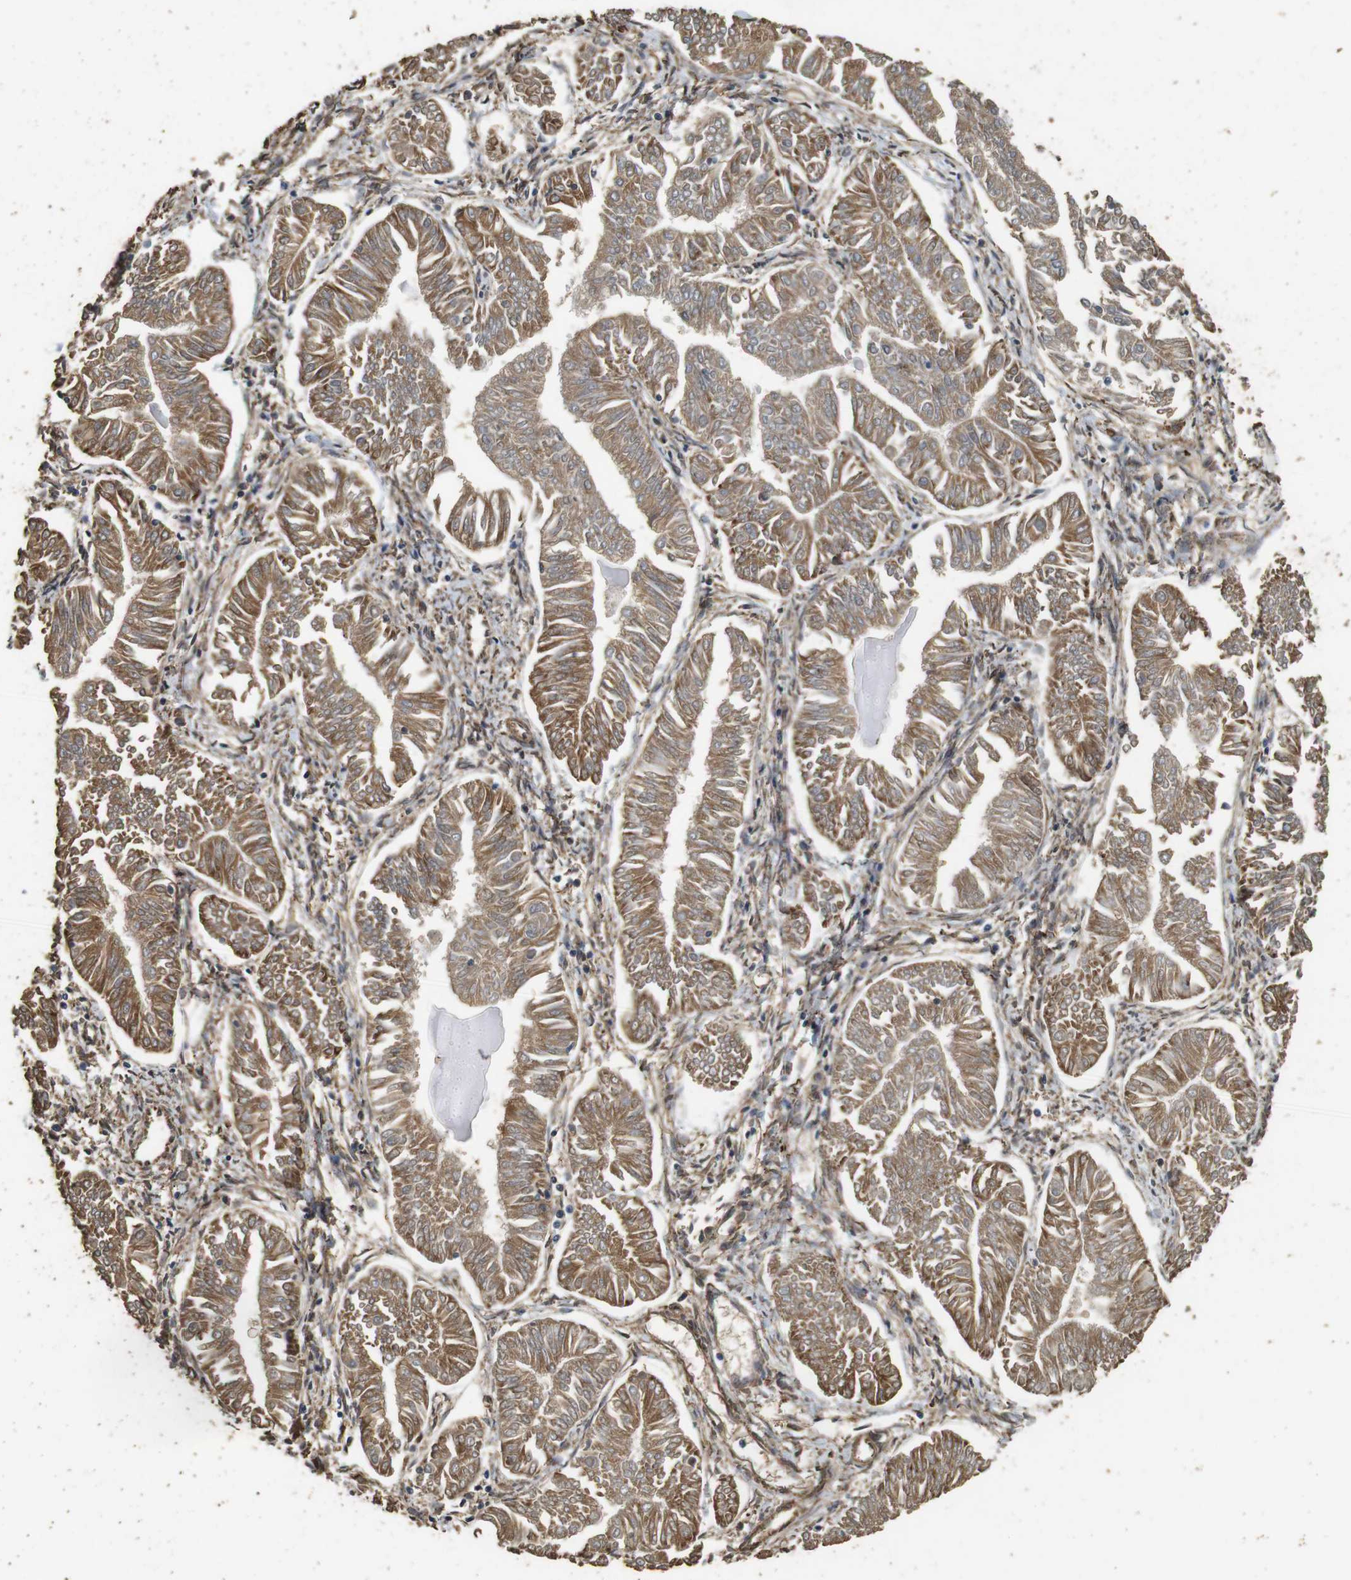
{"staining": {"intensity": "moderate", "quantity": ">75%", "location": "cytoplasmic/membranous"}, "tissue": "endometrial cancer", "cell_type": "Tumor cells", "image_type": "cancer", "snomed": [{"axis": "morphology", "description": "Adenocarcinoma, NOS"}, {"axis": "topography", "description": "Endometrium"}], "caption": "Protein staining by IHC demonstrates moderate cytoplasmic/membranous positivity in about >75% of tumor cells in endometrial cancer. (DAB IHC with brightfield microscopy, high magnification).", "gene": "CNPY4", "patient": {"sex": "female", "age": 53}}